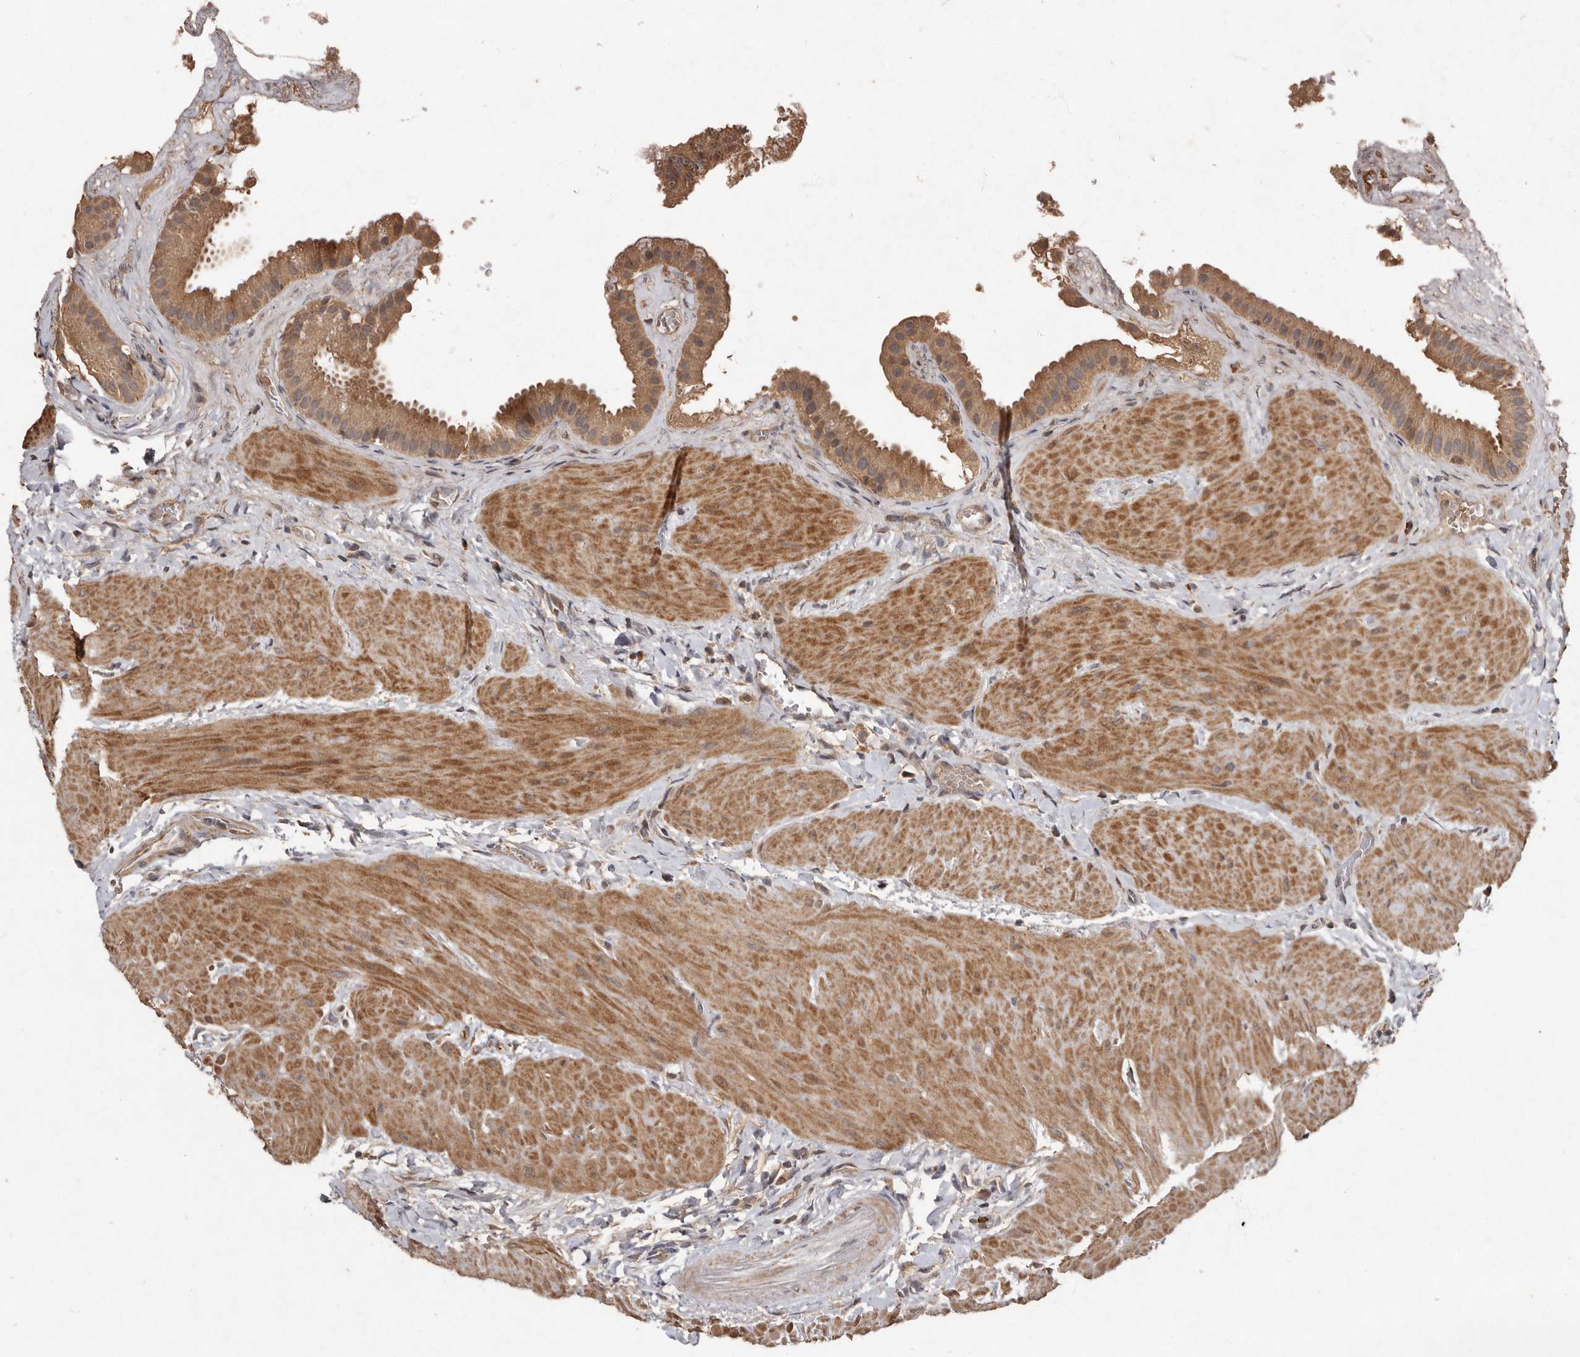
{"staining": {"intensity": "moderate", "quantity": ">75%", "location": "cytoplasmic/membranous"}, "tissue": "gallbladder", "cell_type": "Glandular cells", "image_type": "normal", "snomed": [{"axis": "morphology", "description": "Normal tissue, NOS"}, {"axis": "topography", "description": "Gallbladder"}], "caption": "Protein positivity by immunohistochemistry exhibits moderate cytoplasmic/membranous positivity in approximately >75% of glandular cells in unremarkable gallbladder.", "gene": "KIF26B", "patient": {"sex": "male", "age": 55}}